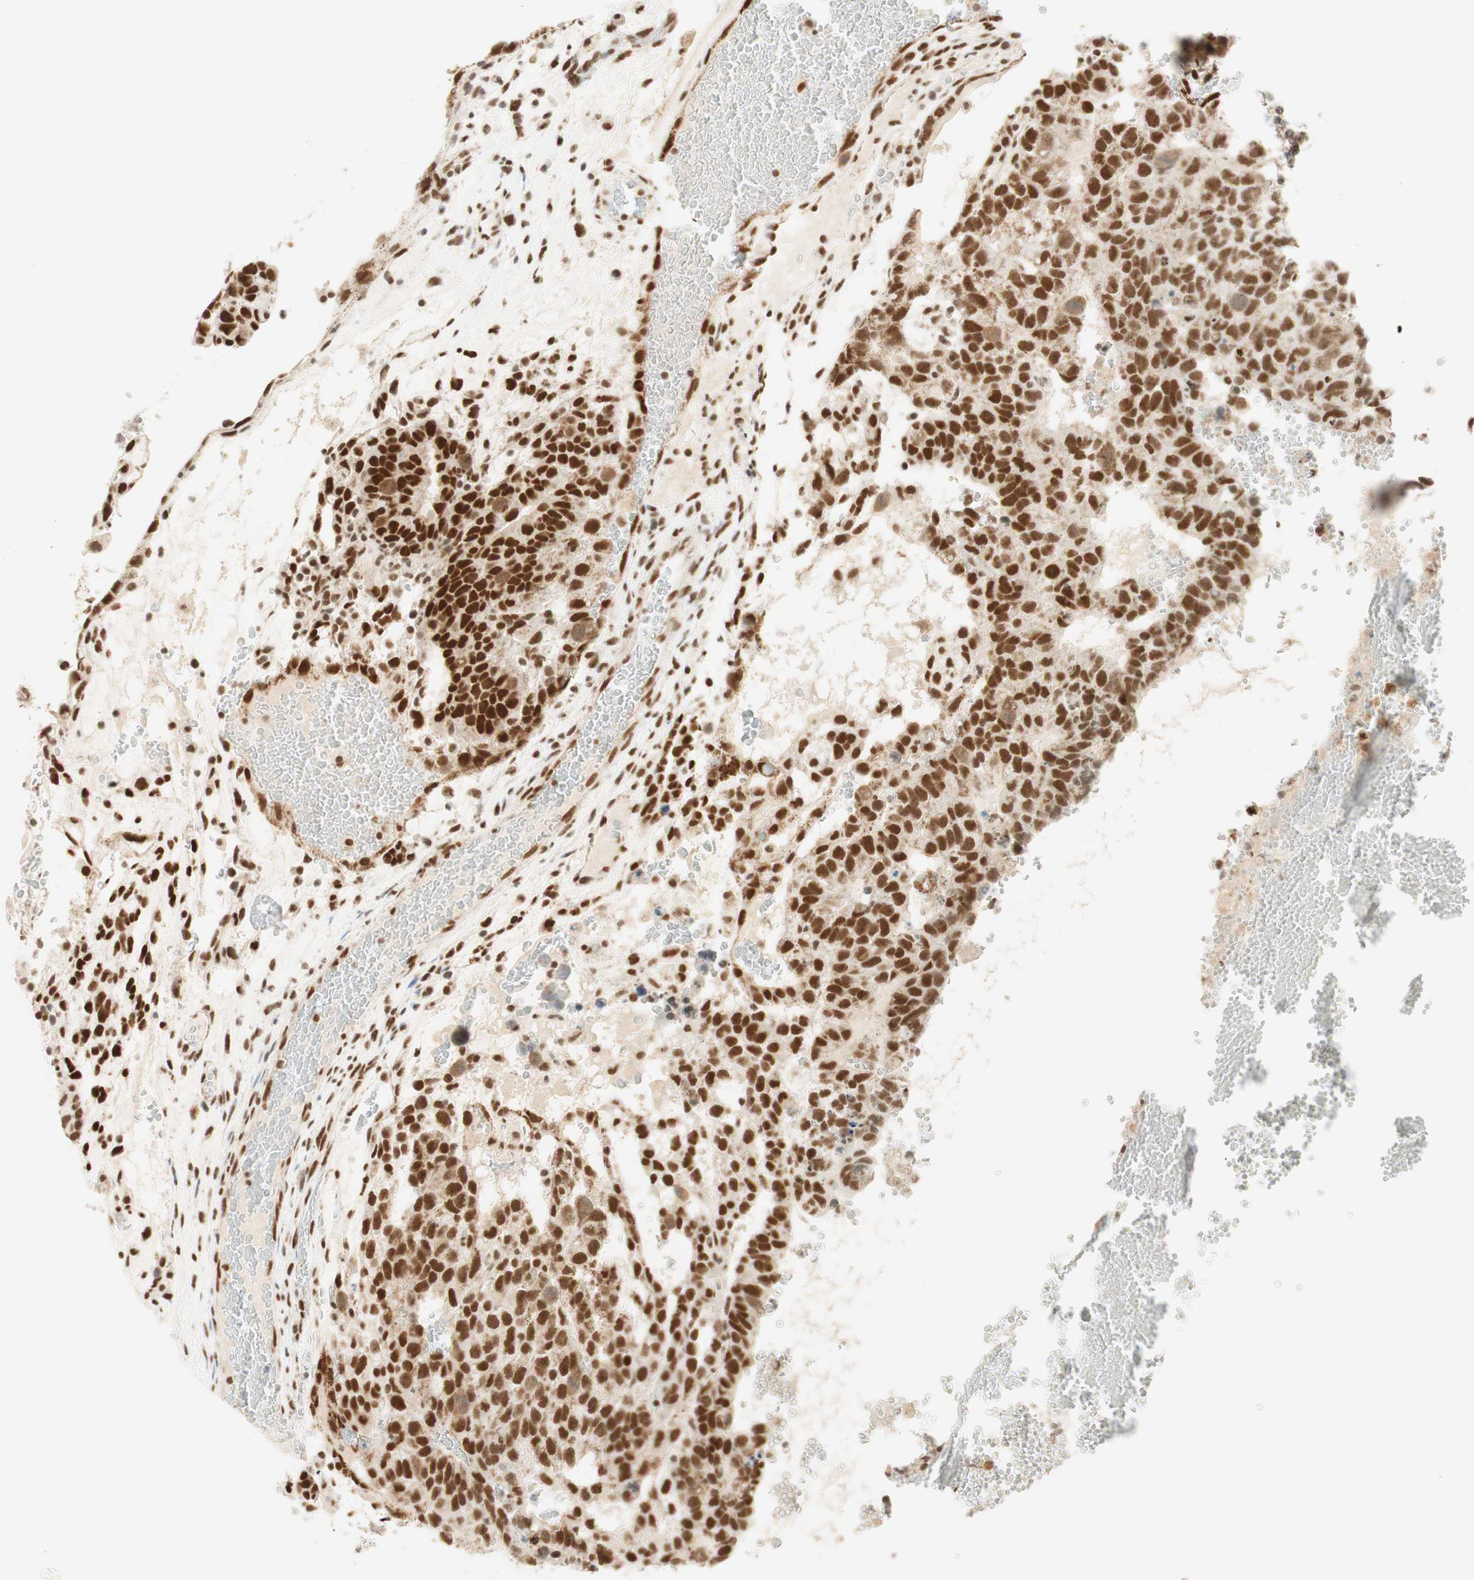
{"staining": {"intensity": "strong", "quantity": ">75%", "location": "nuclear"}, "tissue": "testis cancer", "cell_type": "Tumor cells", "image_type": "cancer", "snomed": [{"axis": "morphology", "description": "Seminoma, NOS"}, {"axis": "morphology", "description": "Carcinoma, Embryonal, NOS"}, {"axis": "topography", "description": "Testis"}], "caption": "This is a histology image of immunohistochemistry (IHC) staining of embryonal carcinoma (testis), which shows strong expression in the nuclear of tumor cells.", "gene": "ZNF782", "patient": {"sex": "male", "age": 52}}